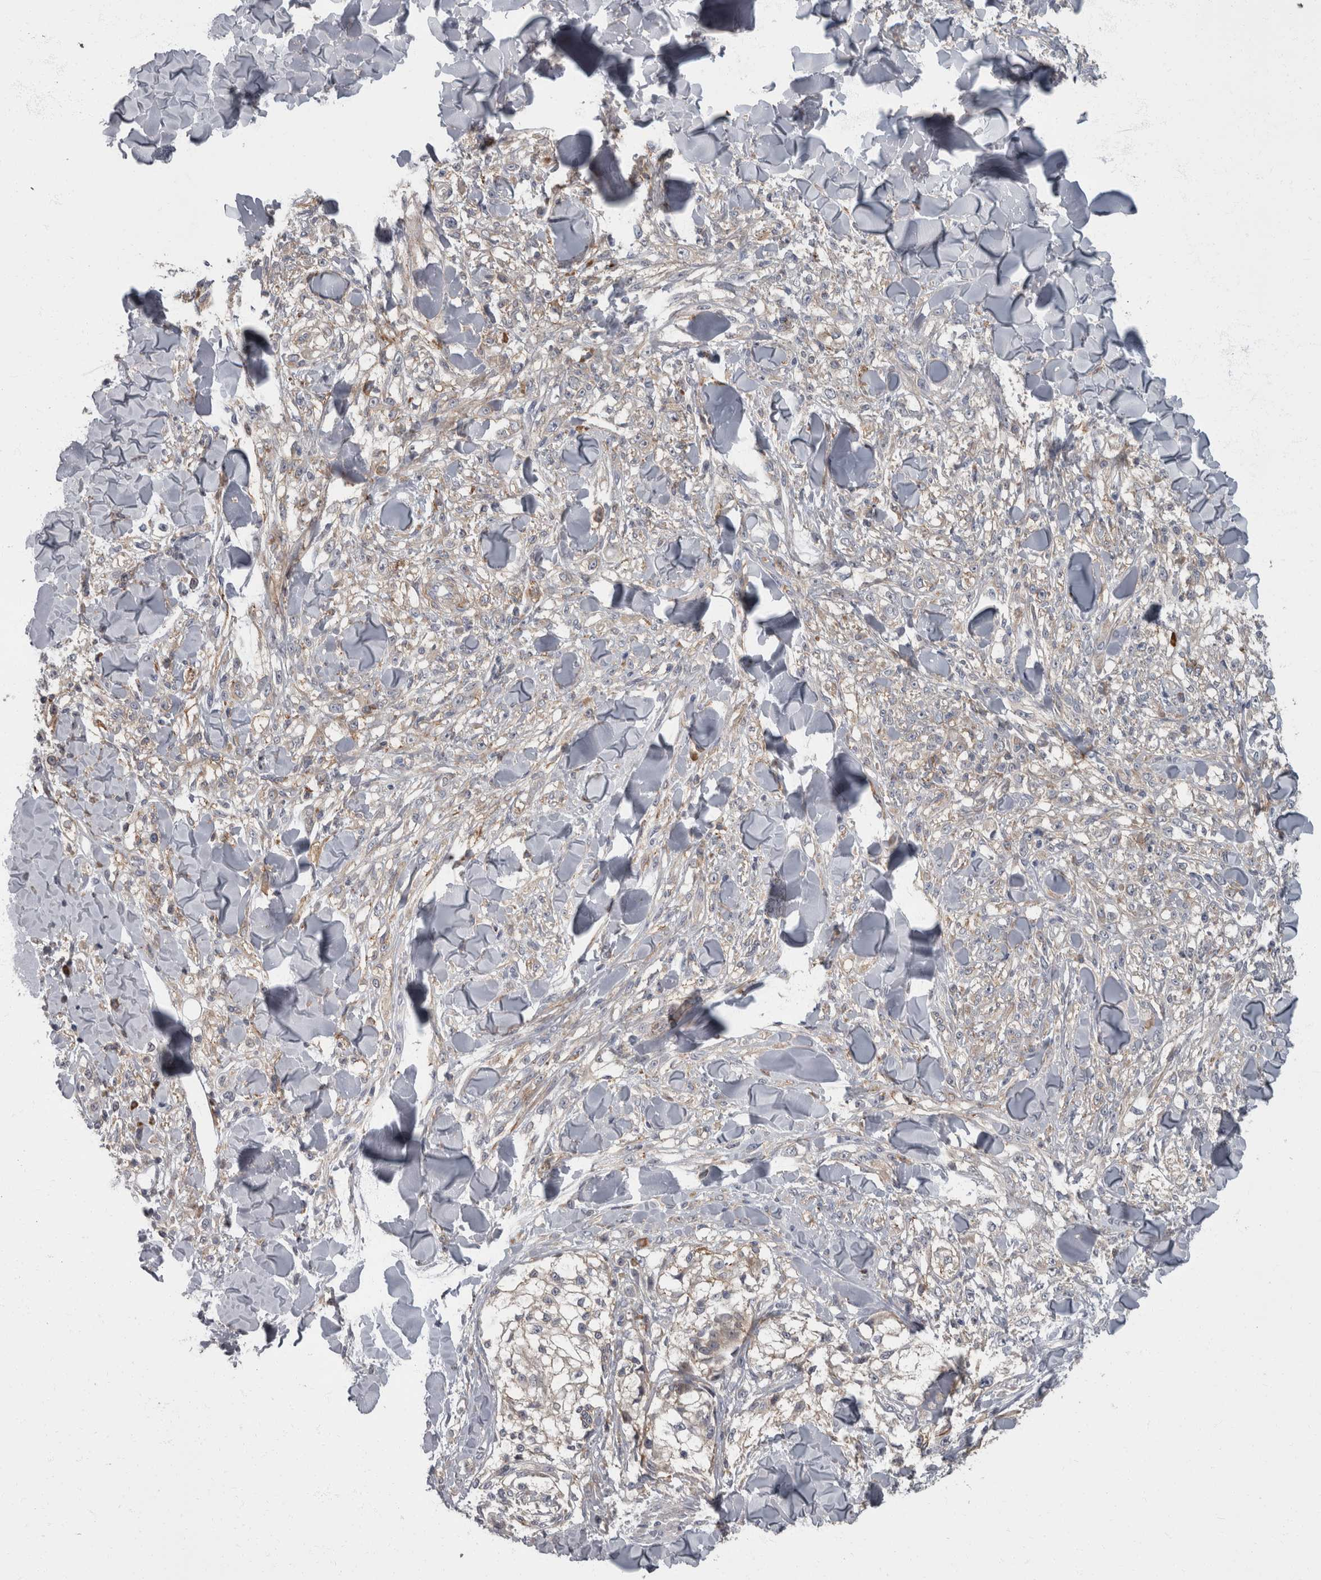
{"staining": {"intensity": "negative", "quantity": "none", "location": "none"}, "tissue": "melanoma", "cell_type": "Tumor cells", "image_type": "cancer", "snomed": [{"axis": "morphology", "description": "Malignant melanoma, NOS"}, {"axis": "topography", "description": "Skin of head"}], "caption": "IHC of human melanoma displays no staining in tumor cells.", "gene": "CDC42BPG", "patient": {"sex": "male", "age": 83}}